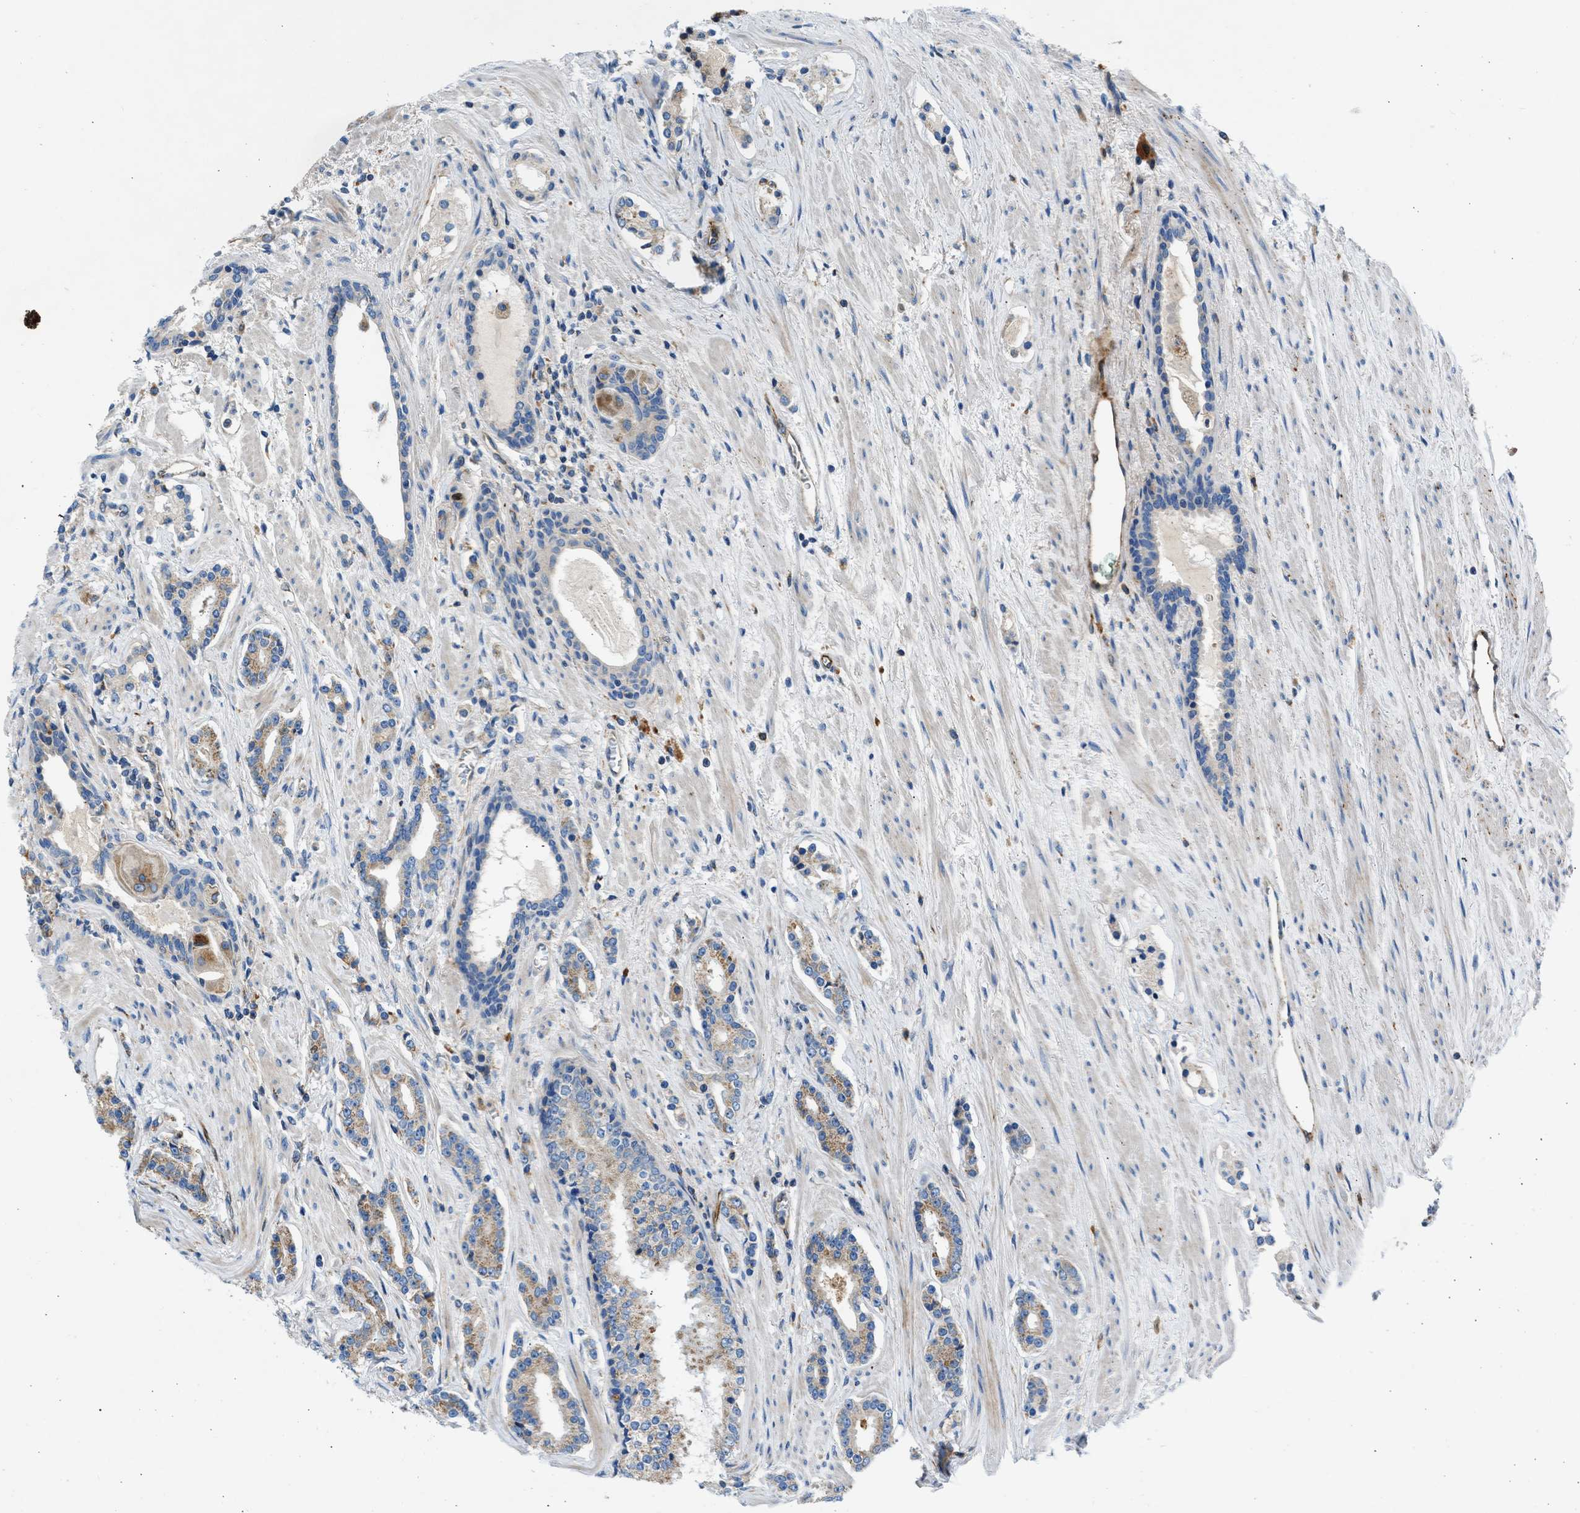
{"staining": {"intensity": "weak", "quantity": ">75%", "location": "cytoplasmic/membranous"}, "tissue": "prostate cancer", "cell_type": "Tumor cells", "image_type": "cancer", "snomed": [{"axis": "morphology", "description": "Adenocarcinoma, High grade"}, {"axis": "topography", "description": "Prostate"}], "caption": "A histopathology image of prostate cancer (high-grade adenocarcinoma) stained for a protein shows weak cytoplasmic/membranous brown staining in tumor cells.", "gene": "ULK4", "patient": {"sex": "male", "age": 71}}